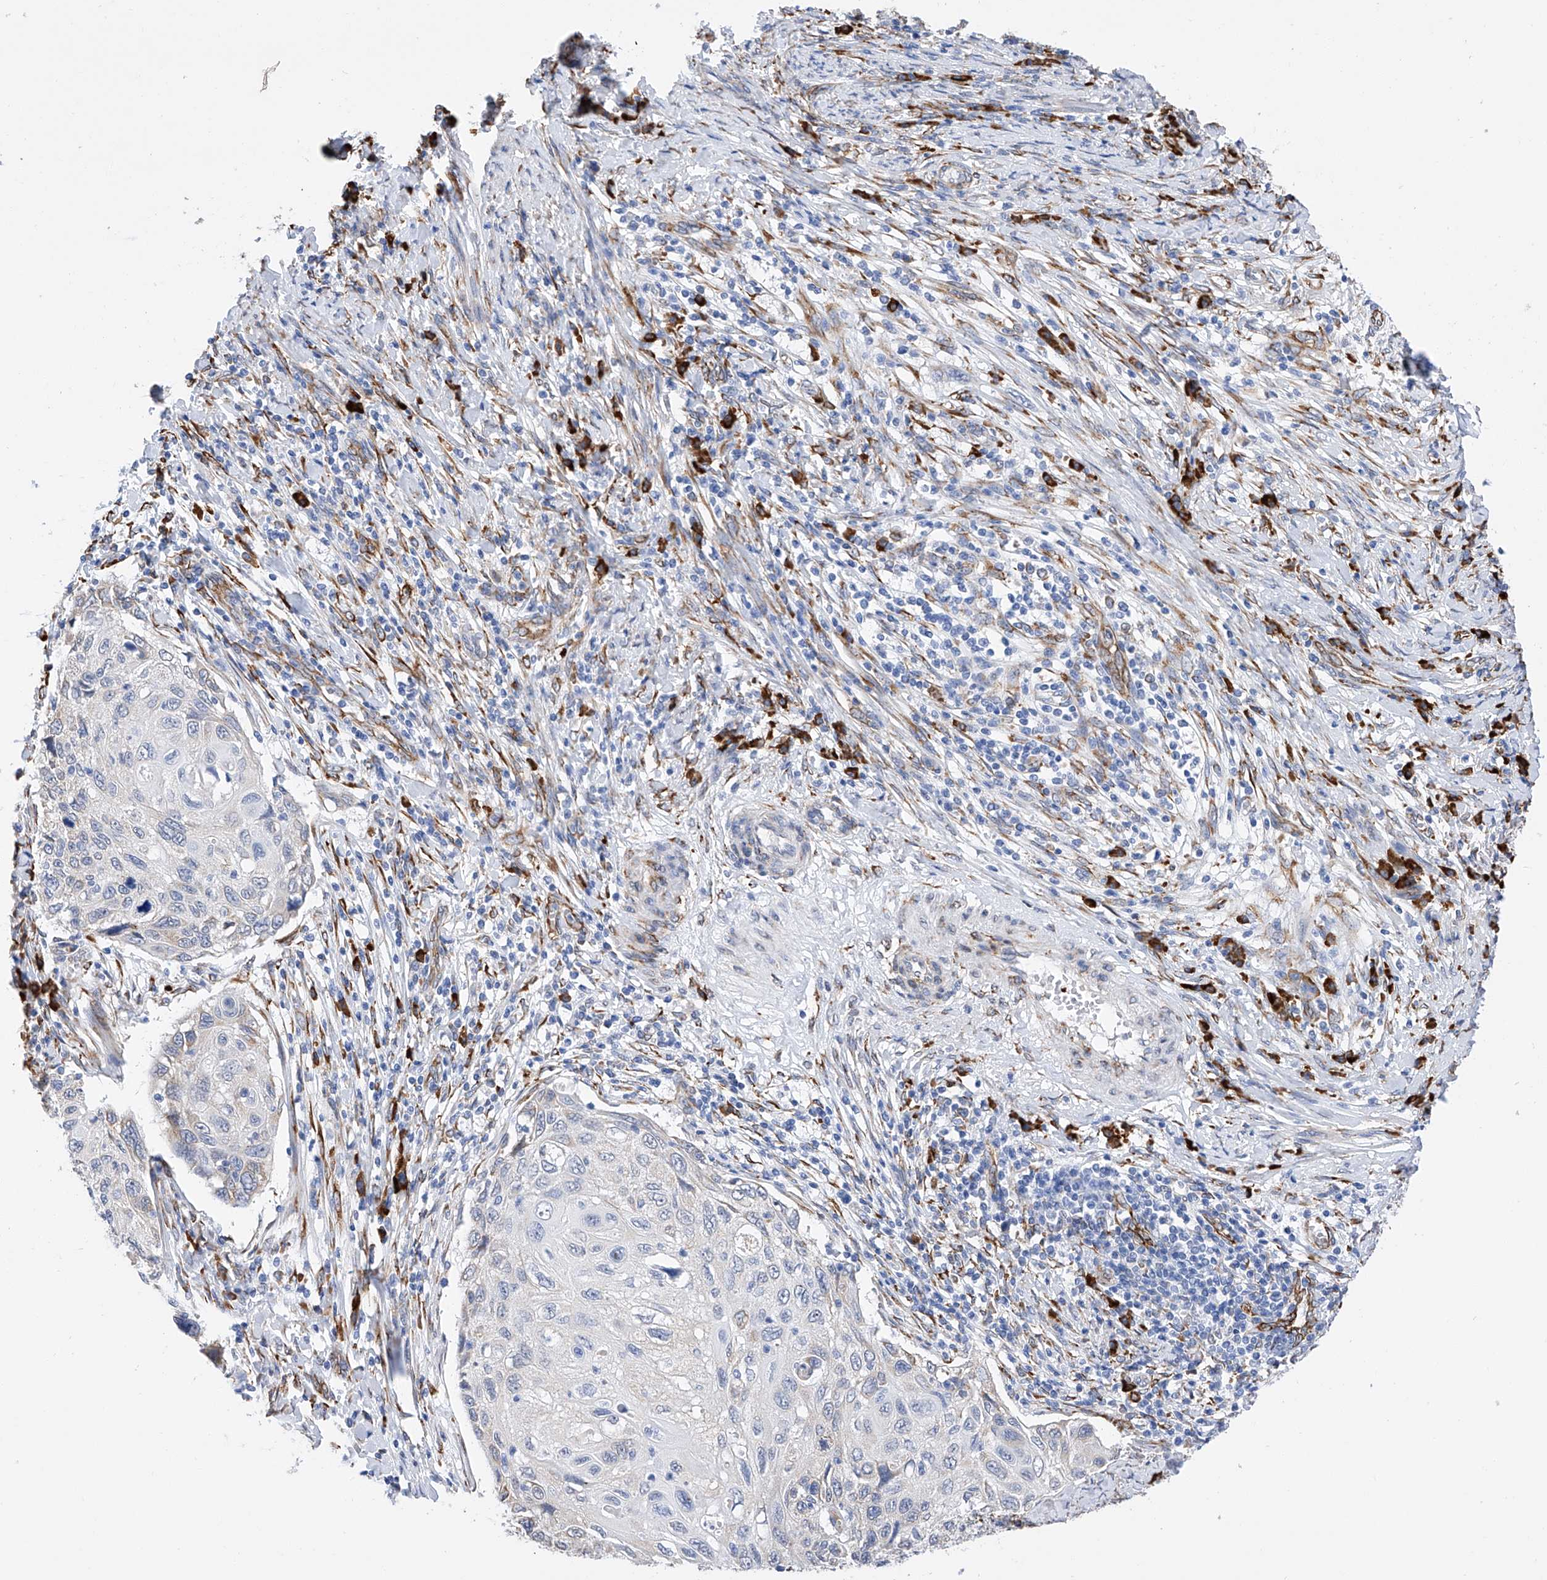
{"staining": {"intensity": "negative", "quantity": "none", "location": "none"}, "tissue": "cervical cancer", "cell_type": "Tumor cells", "image_type": "cancer", "snomed": [{"axis": "morphology", "description": "Squamous cell carcinoma, NOS"}, {"axis": "topography", "description": "Cervix"}], "caption": "Immunohistochemistry (IHC) of cervical cancer exhibits no positivity in tumor cells.", "gene": "PDIA5", "patient": {"sex": "female", "age": 70}}